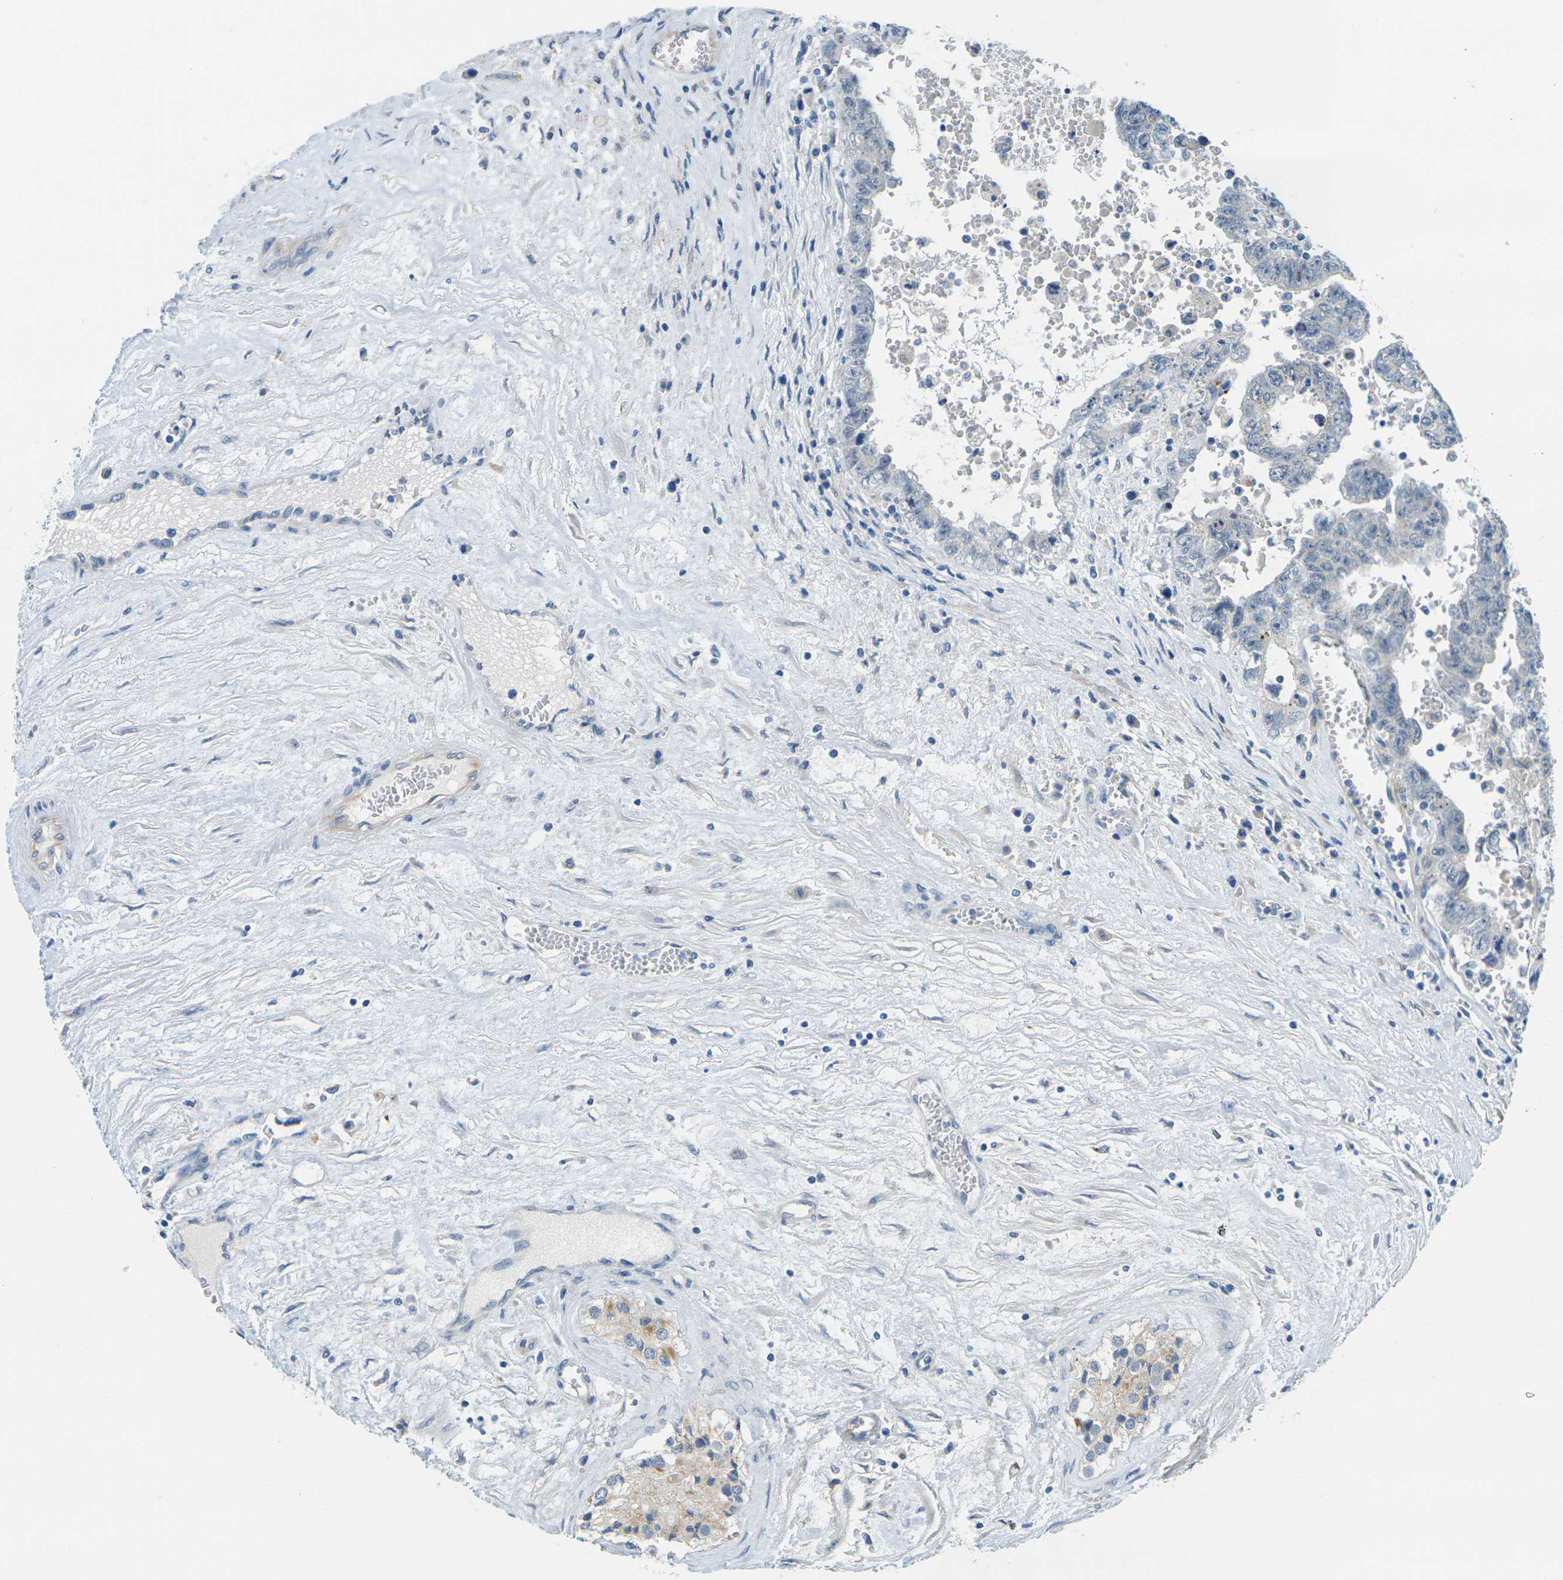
{"staining": {"intensity": "negative", "quantity": "none", "location": "none"}, "tissue": "testis cancer", "cell_type": "Tumor cells", "image_type": "cancer", "snomed": [{"axis": "morphology", "description": "Carcinoma, Embryonal, NOS"}, {"axis": "topography", "description": "Testis"}], "caption": "This is an immunohistochemistry micrograph of human testis cancer. There is no expression in tumor cells.", "gene": "CYP2C8", "patient": {"sex": "male", "age": 28}}